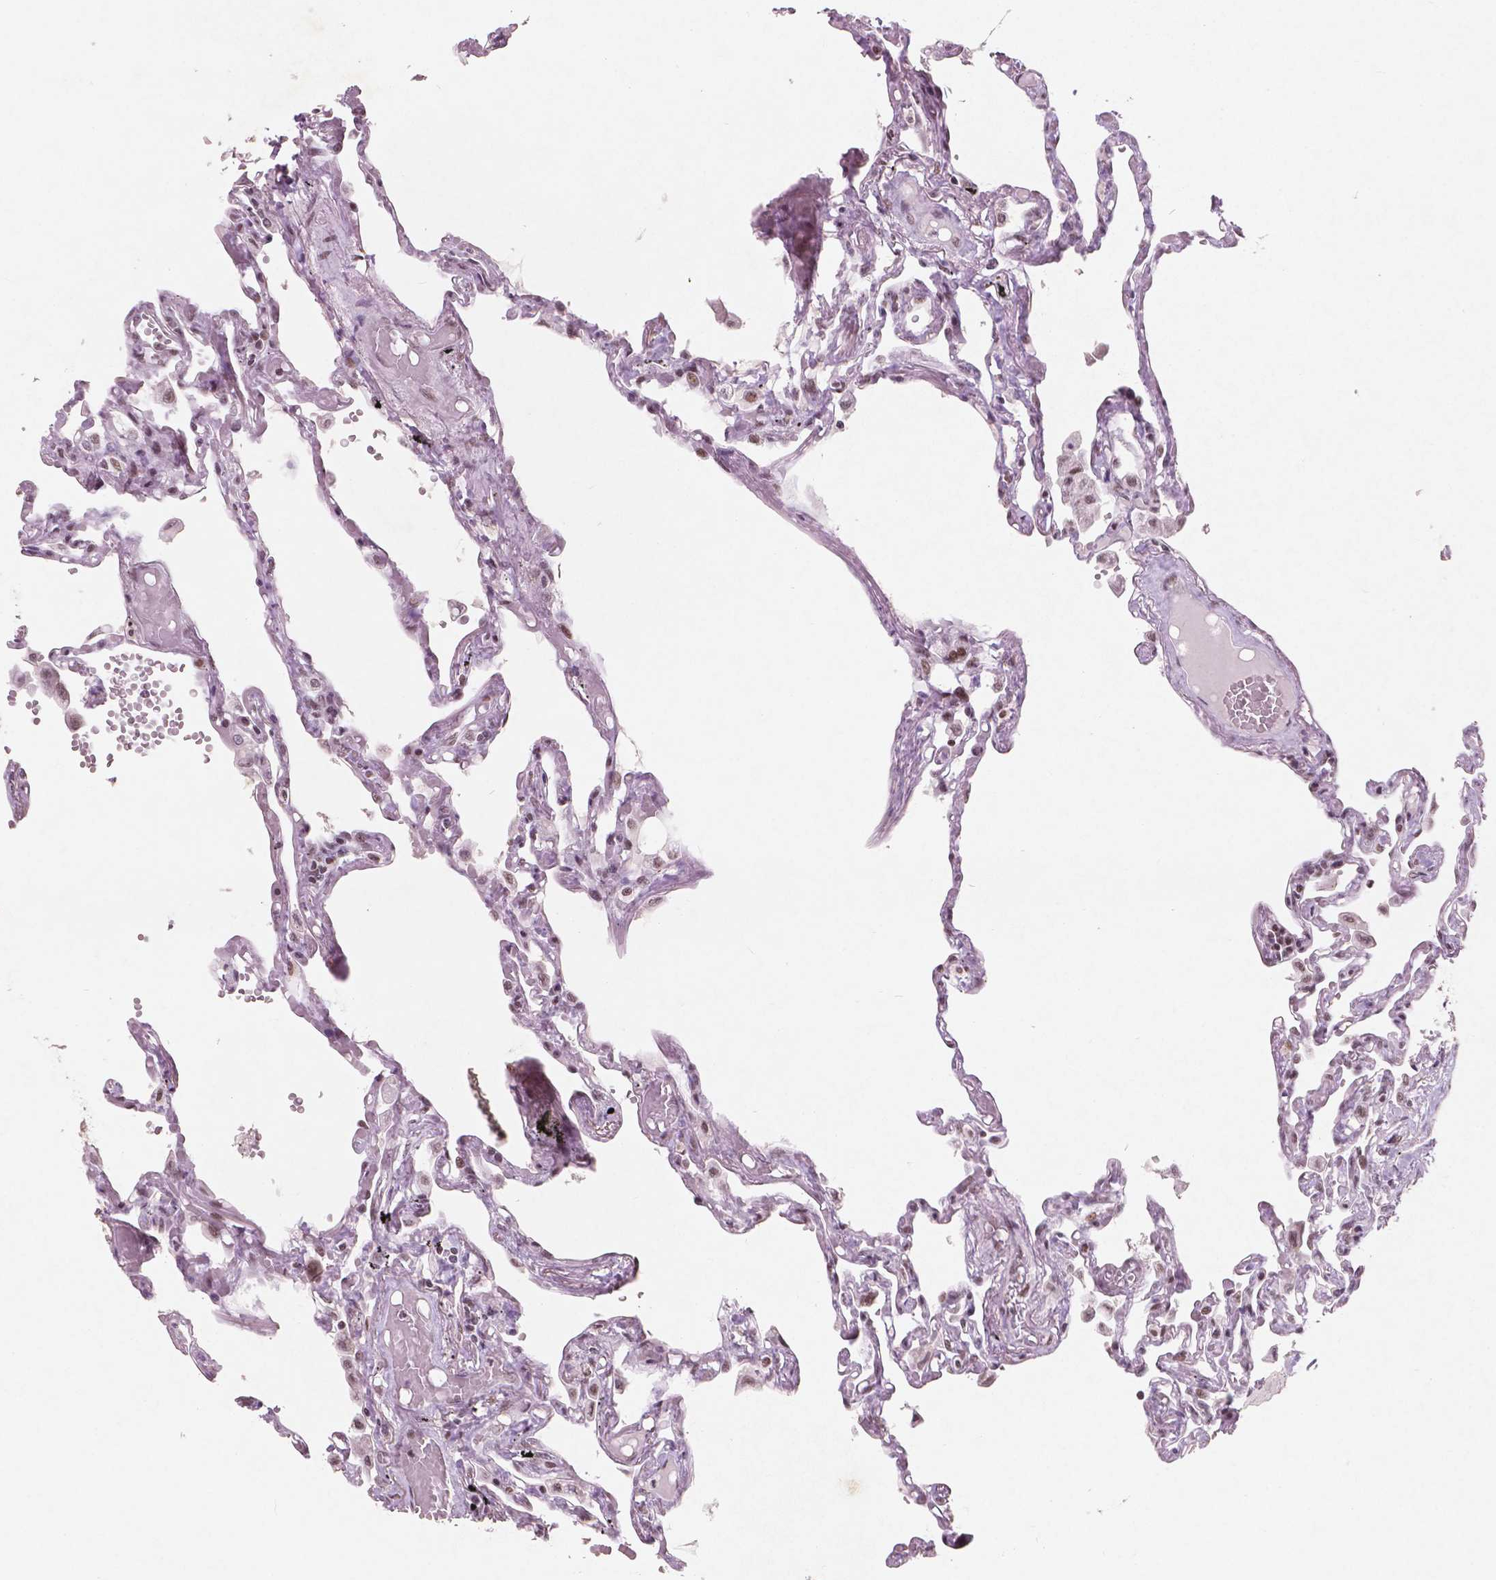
{"staining": {"intensity": "moderate", "quantity": "25%-75%", "location": "nuclear"}, "tissue": "lung", "cell_type": "Alveolar cells", "image_type": "normal", "snomed": [{"axis": "morphology", "description": "Normal tissue, NOS"}, {"axis": "morphology", "description": "Adenocarcinoma, NOS"}, {"axis": "topography", "description": "Cartilage tissue"}, {"axis": "topography", "description": "Lung"}], "caption": "This micrograph demonstrates immunohistochemistry (IHC) staining of benign lung, with medium moderate nuclear expression in approximately 25%-75% of alveolar cells.", "gene": "BRD4", "patient": {"sex": "female", "age": 67}}